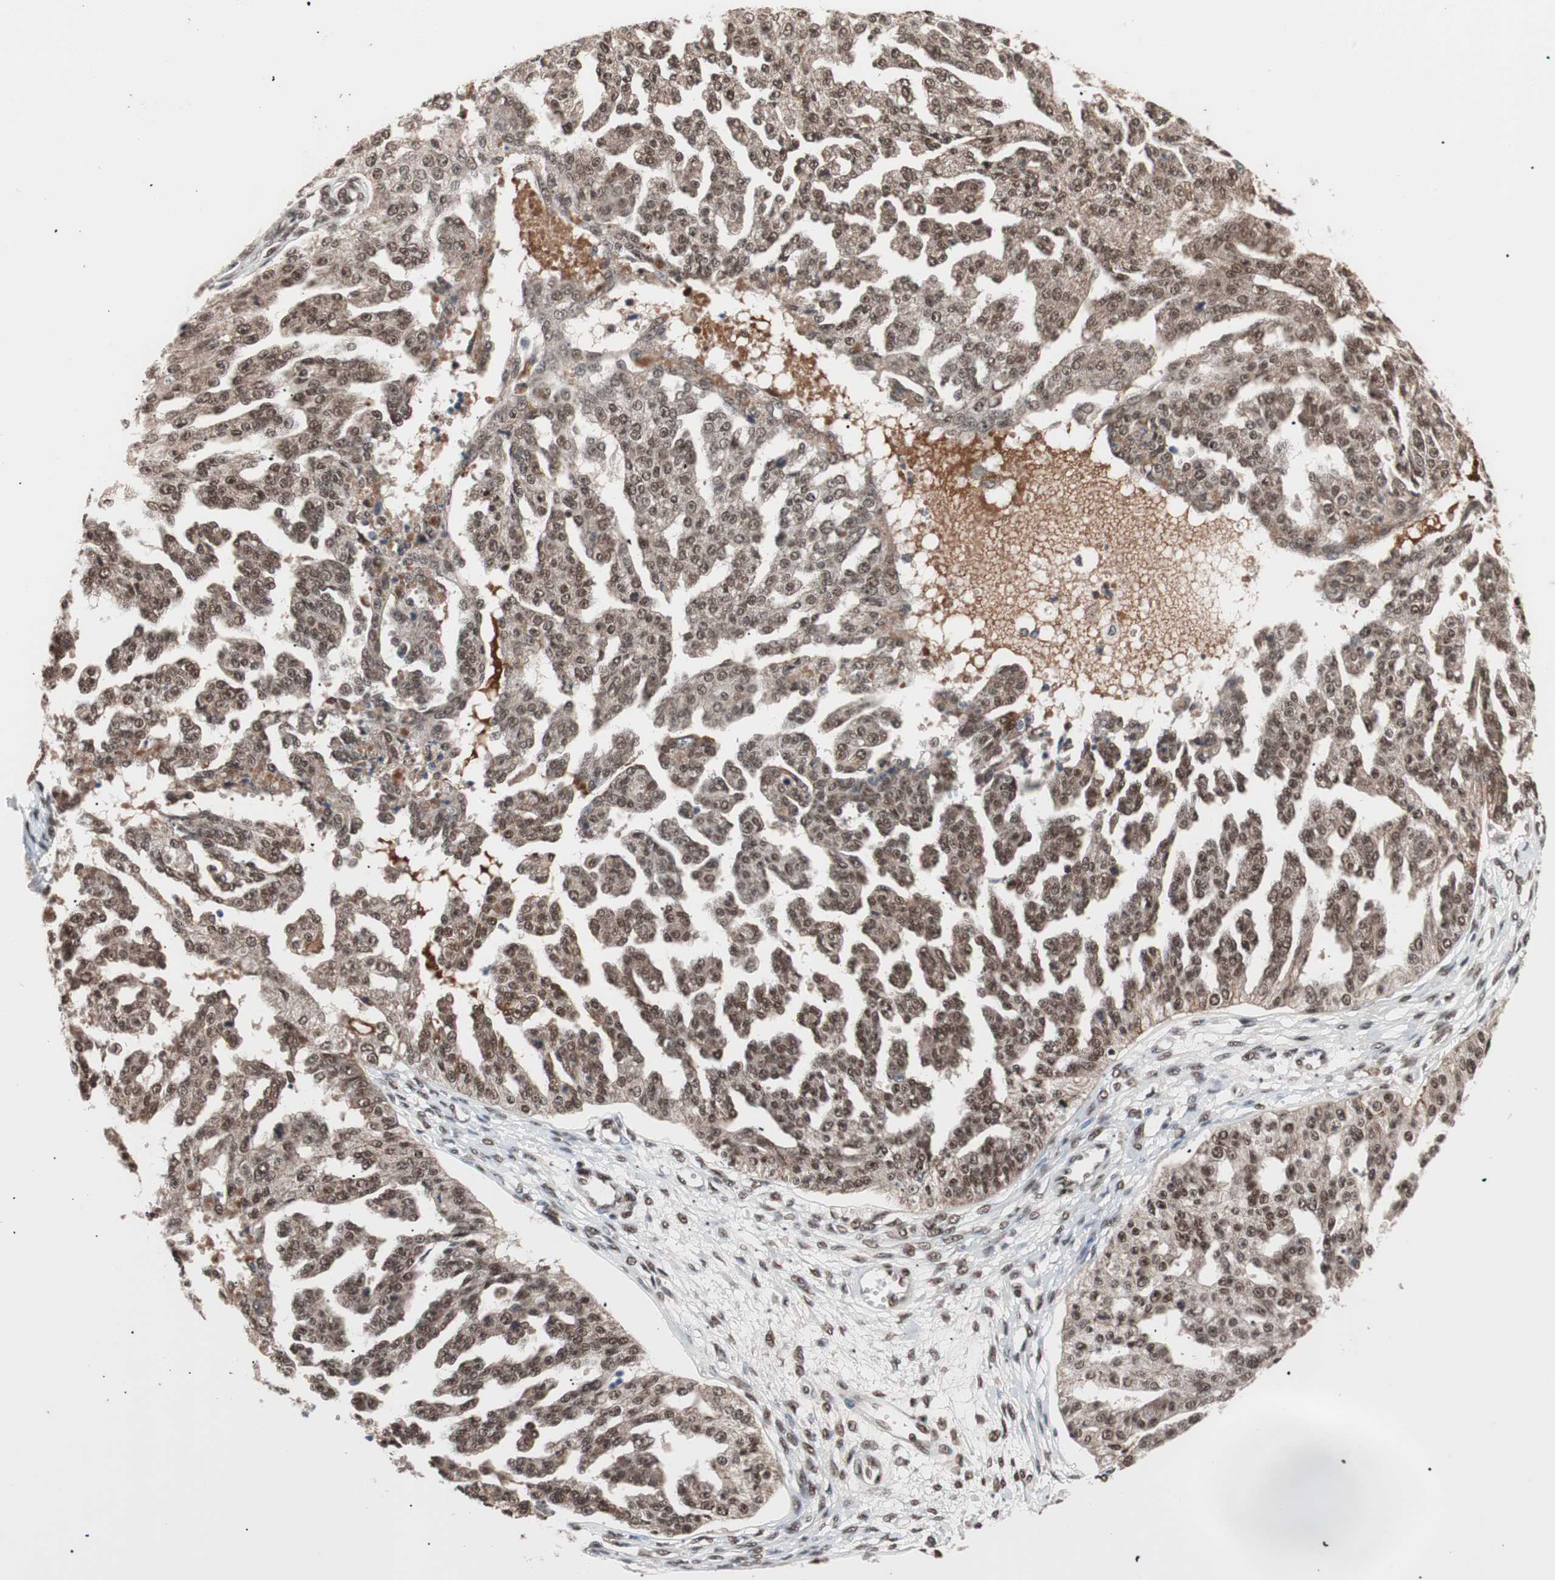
{"staining": {"intensity": "moderate", "quantity": ">75%", "location": "cytoplasmic/membranous,nuclear"}, "tissue": "ovarian cancer", "cell_type": "Tumor cells", "image_type": "cancer", "snomed": [{"axis": "morphology", "description": "Cystadenocarcinoma, serous, NOS"}, {"axis": "topography", "description": "Ovary"}], "caption": "IHC image of human ovarian cancer stained for a protein (brown), which exhibits medium levels of moderate cytoplasmic/membranous and nuclear positivity in approximately >75% of tumor cells.", "gene": "CHAMP1", "patient": {"sex": "female", "age": 58}}